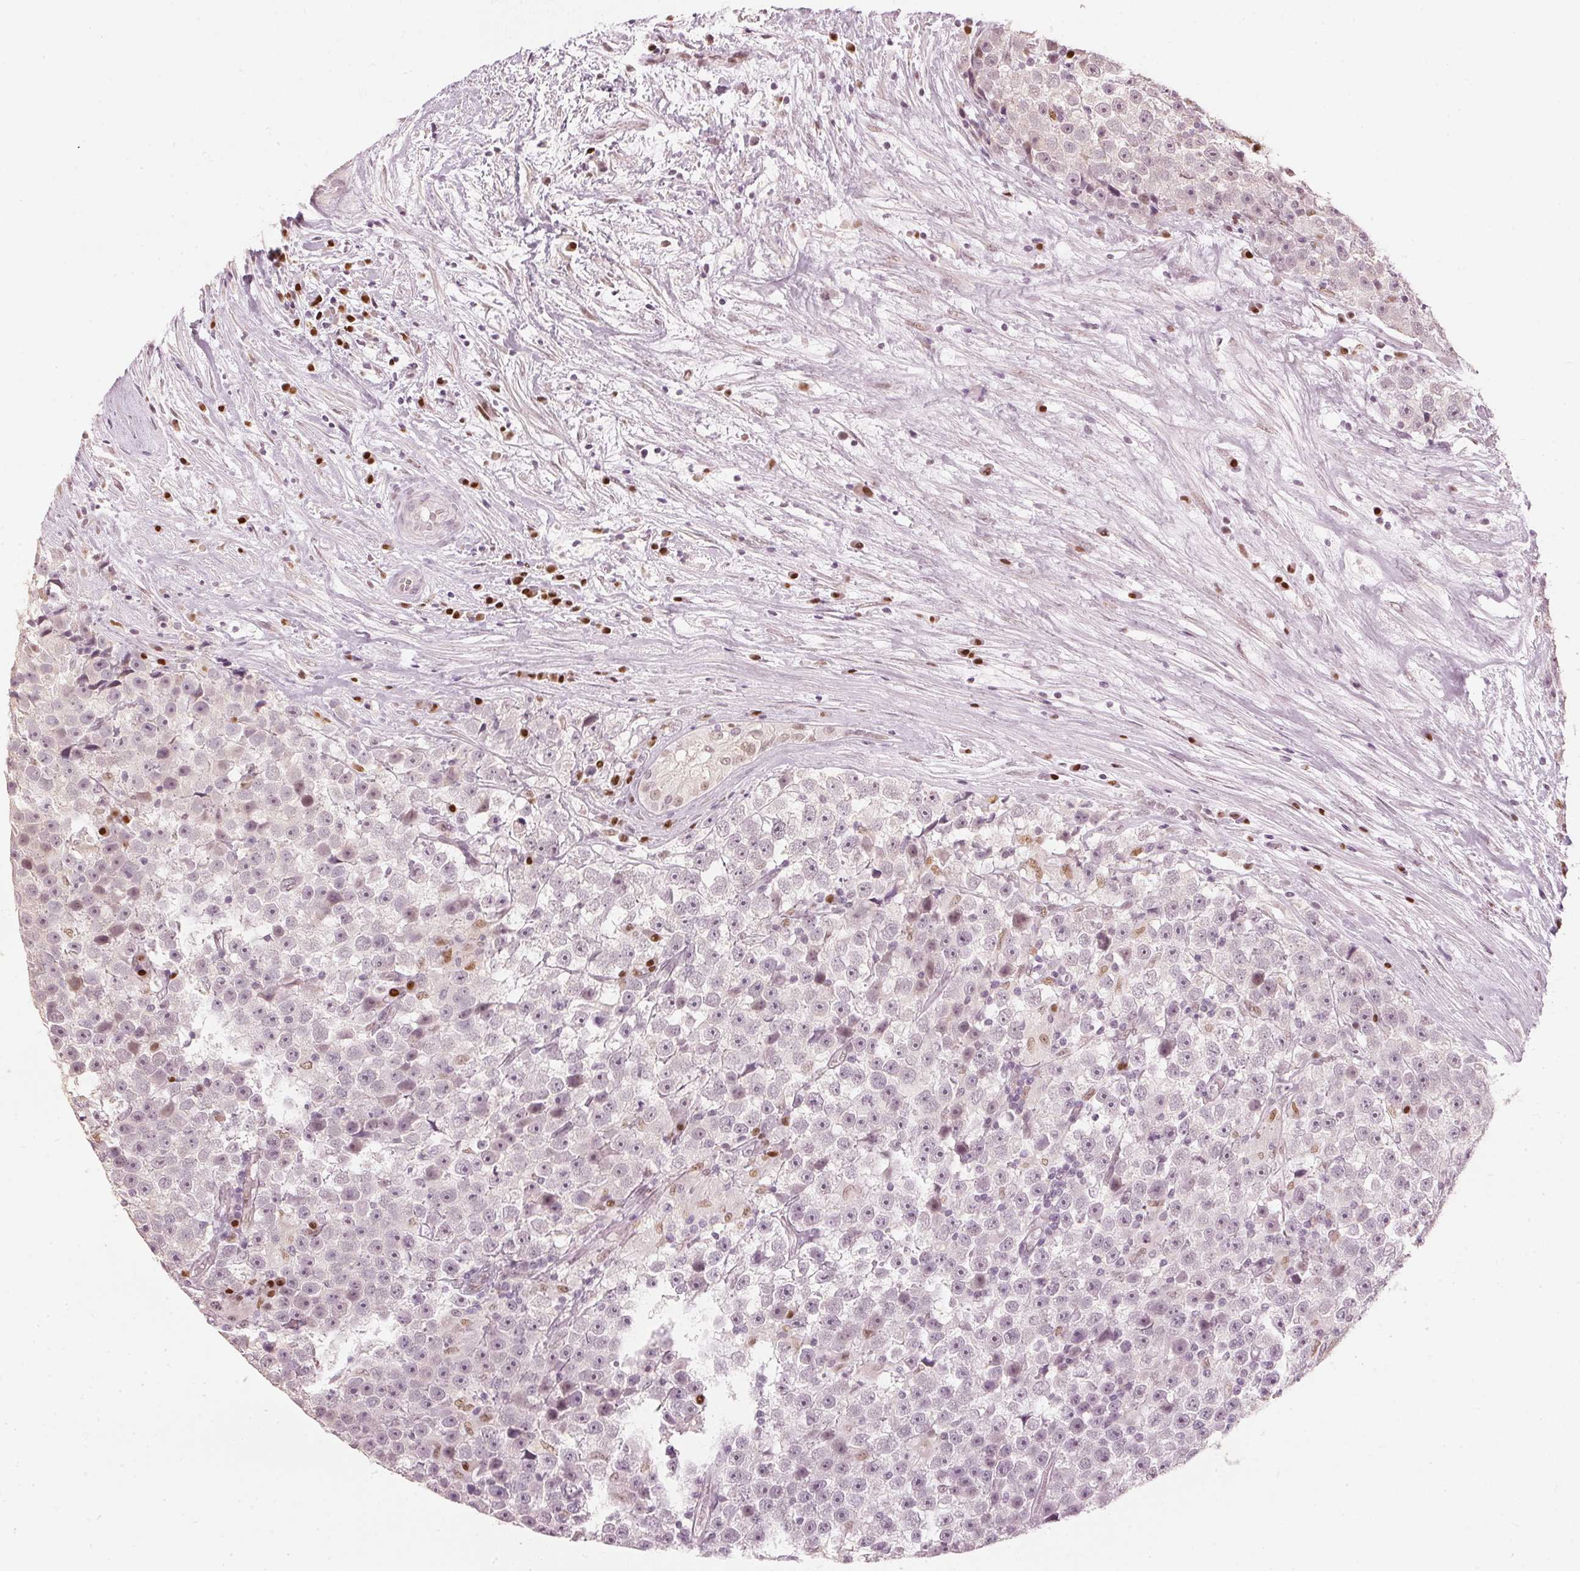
{"staining": {"intensity": "weak", "quantity": "<25%", "location": "nuclear"}, "tissue": "testis cancer", "cell_type": "Tumor cells", "image_type": "cancer", "snomed": [{"axis": "morphology", "description": "Seminoma, NOS"}, {"axis": "topography", "description": "Testis"}], "caption": "The immunohistochemistry (IHC) micrograph has no significant staining in tumor cells of testis cancer tissue. (Stains: DAB immunohistochemistry with hematoxylin counter stain, Microscopy: brightfield microscopy at high magnification).", "gene": "SLC39A3", "patient": {"sex": "male", "age": 31}}